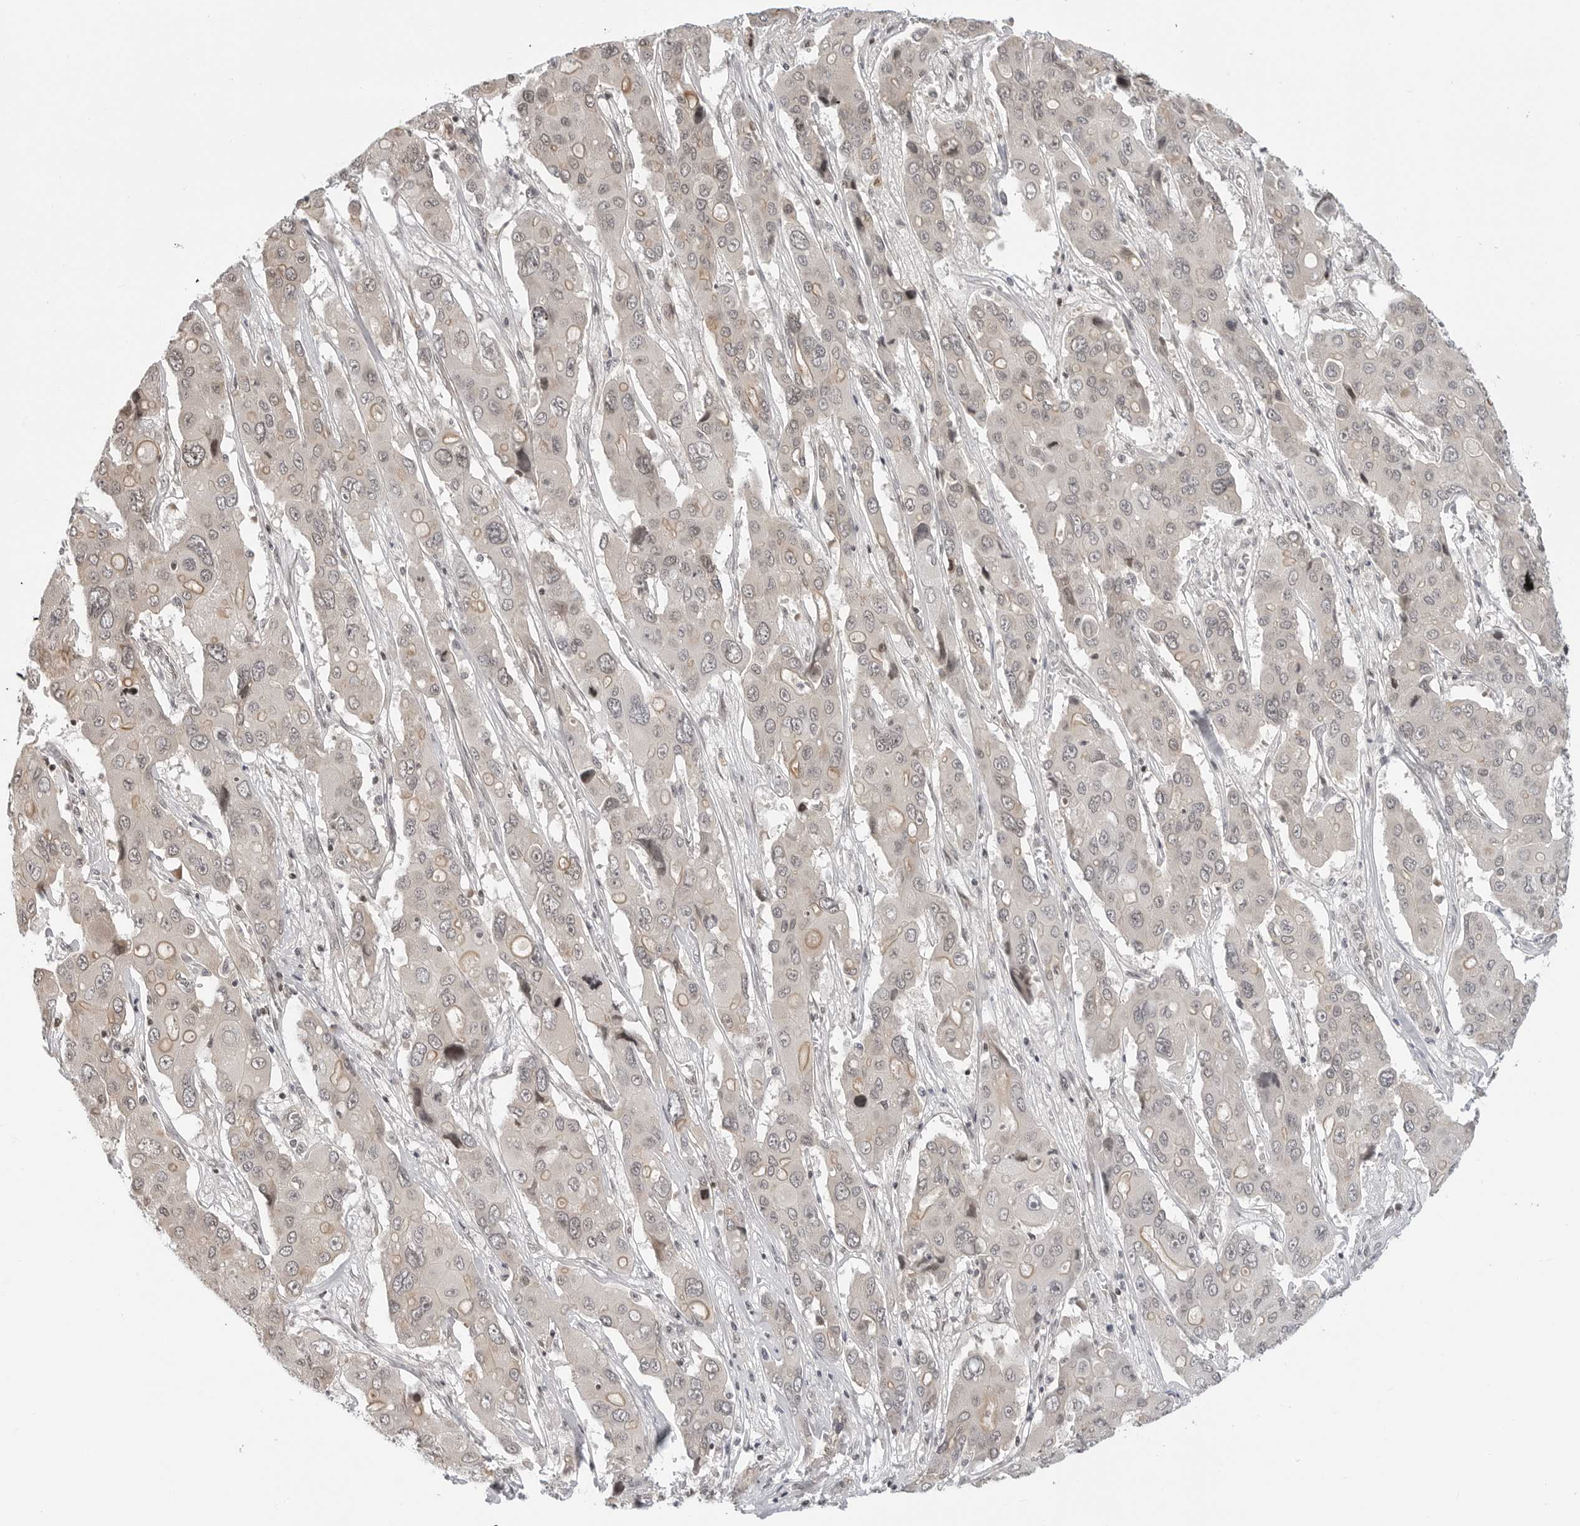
{"staining": {"intensity": "moderate", "quantity": "<25%", "location": "cytoplasmic/membranous,nuclear"}, "tissue": "liver cancer", "cell_type": "Tumor cells", "image_type": "cancer", "snomed": [{"axis": "morphology", "description": "Cholangiocarcinoma"}, {"axis": "topography", "description": "Liver"}], "caption": "Liver cancer (cholangiocarcinoma) tissue exhibits moderate cytoplasmic/membranous and nuclear expression in approximately <25% of tumor cells", "gene": "C8orf33", "patient": {"sex": "male", "age": 67}}